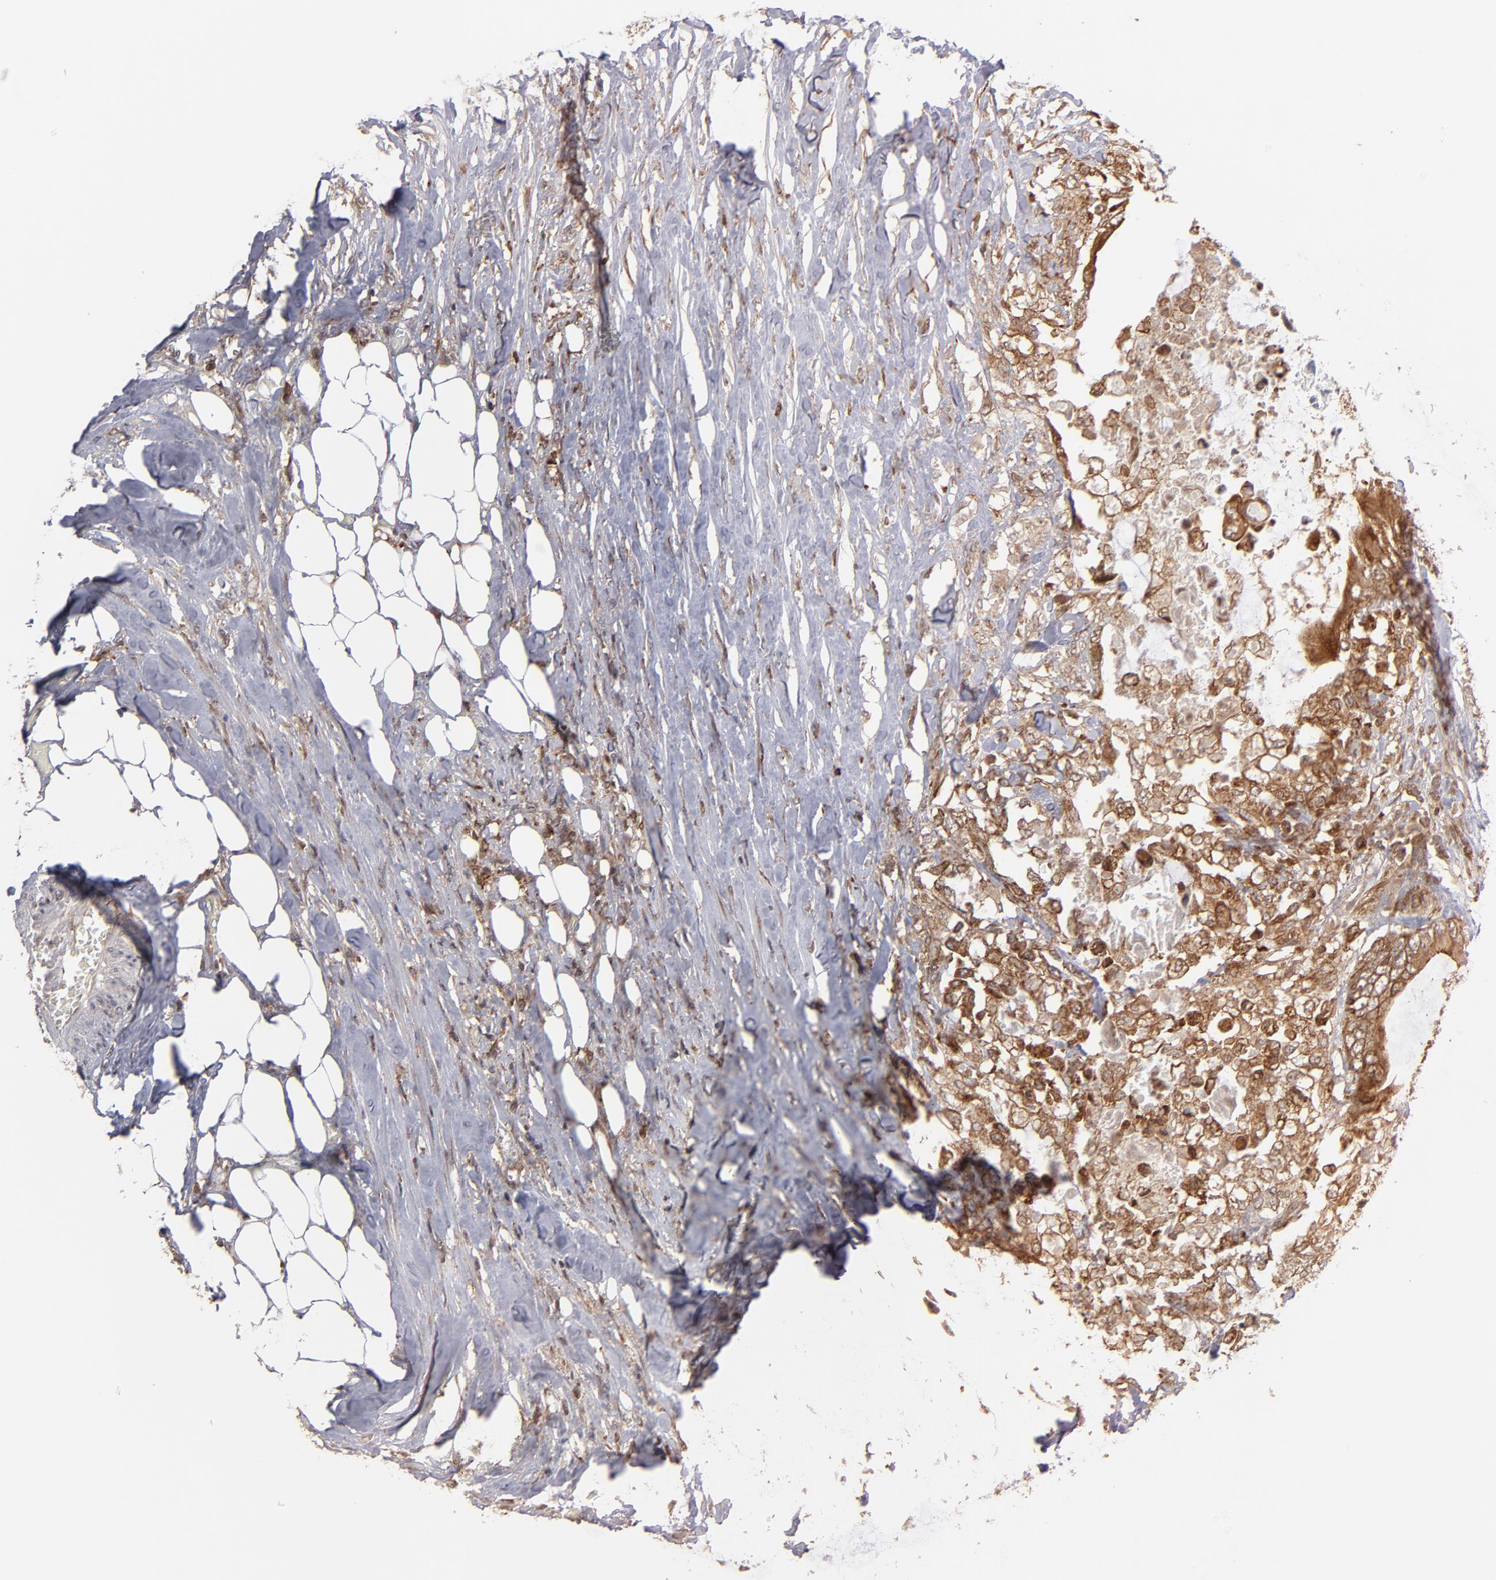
{"staining": {"intensity": "strong", "quantity": ">75%", "location": "cytoplasmic/membranous"}, "tissue": "colorectal cancer", "cell_type": "Tumor cells", "image_type": "cancer", "snomed": [{"axis": "morphology", "description": "Normal tissue, NOS"}, {"axis": "morphology", "description": "Adenocarcinoma, NOS"}, {"axis": "topography", "description": "Rectum"}, {"axis": "topography", "description": "Peripheral nerve tissue"}], "caption": "Protein expression analysis of colorectal cancer displays strong cytoplasmic/membranous staining in approximately >75% of tumor cells.", "gene": "RGS6", "patient": {"sex": "female", "age": 77}}